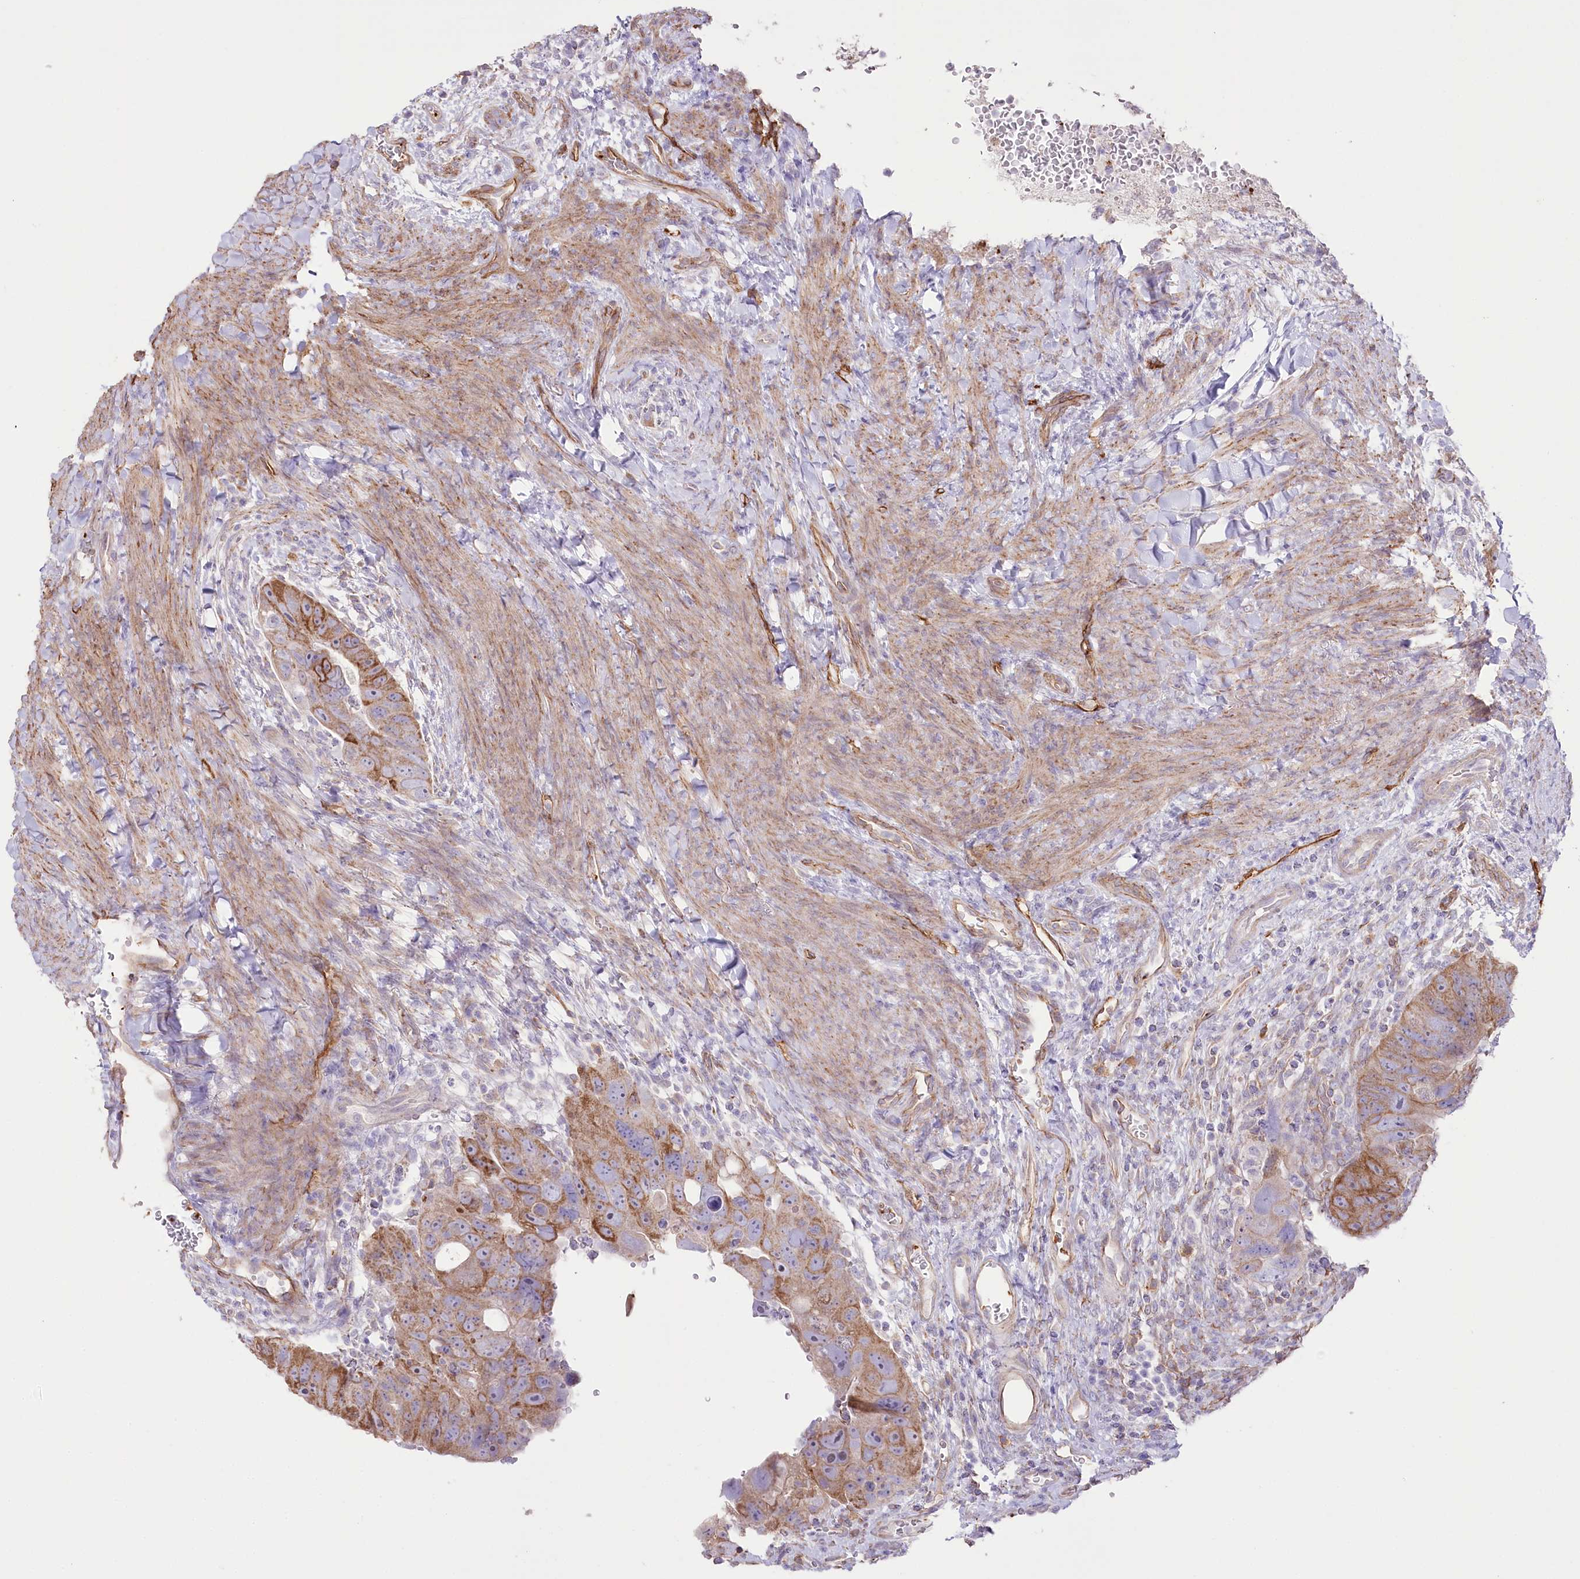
{"staining": {"intensity": "moderate", "quantity": ">75%", "location": "cytoplasmic/membranous"}, "tissue": "colorectal cancer", "cell_type": "Tumor cells", "image_type": "cancer", "snomed": [{"axis": "morphology", "description": "Adenocarcinoma, NOS"}, {"axis": "topography", "description": "Rectum"}], "caption": "Immunohistochemical staining of colorectal adenocarcinoma displays moderate cytoplasmic/membranous protein staining in about >75% of tumor cells.", "gene": "SLC39A10", "patient": {"sex": "male", "age": 59}}